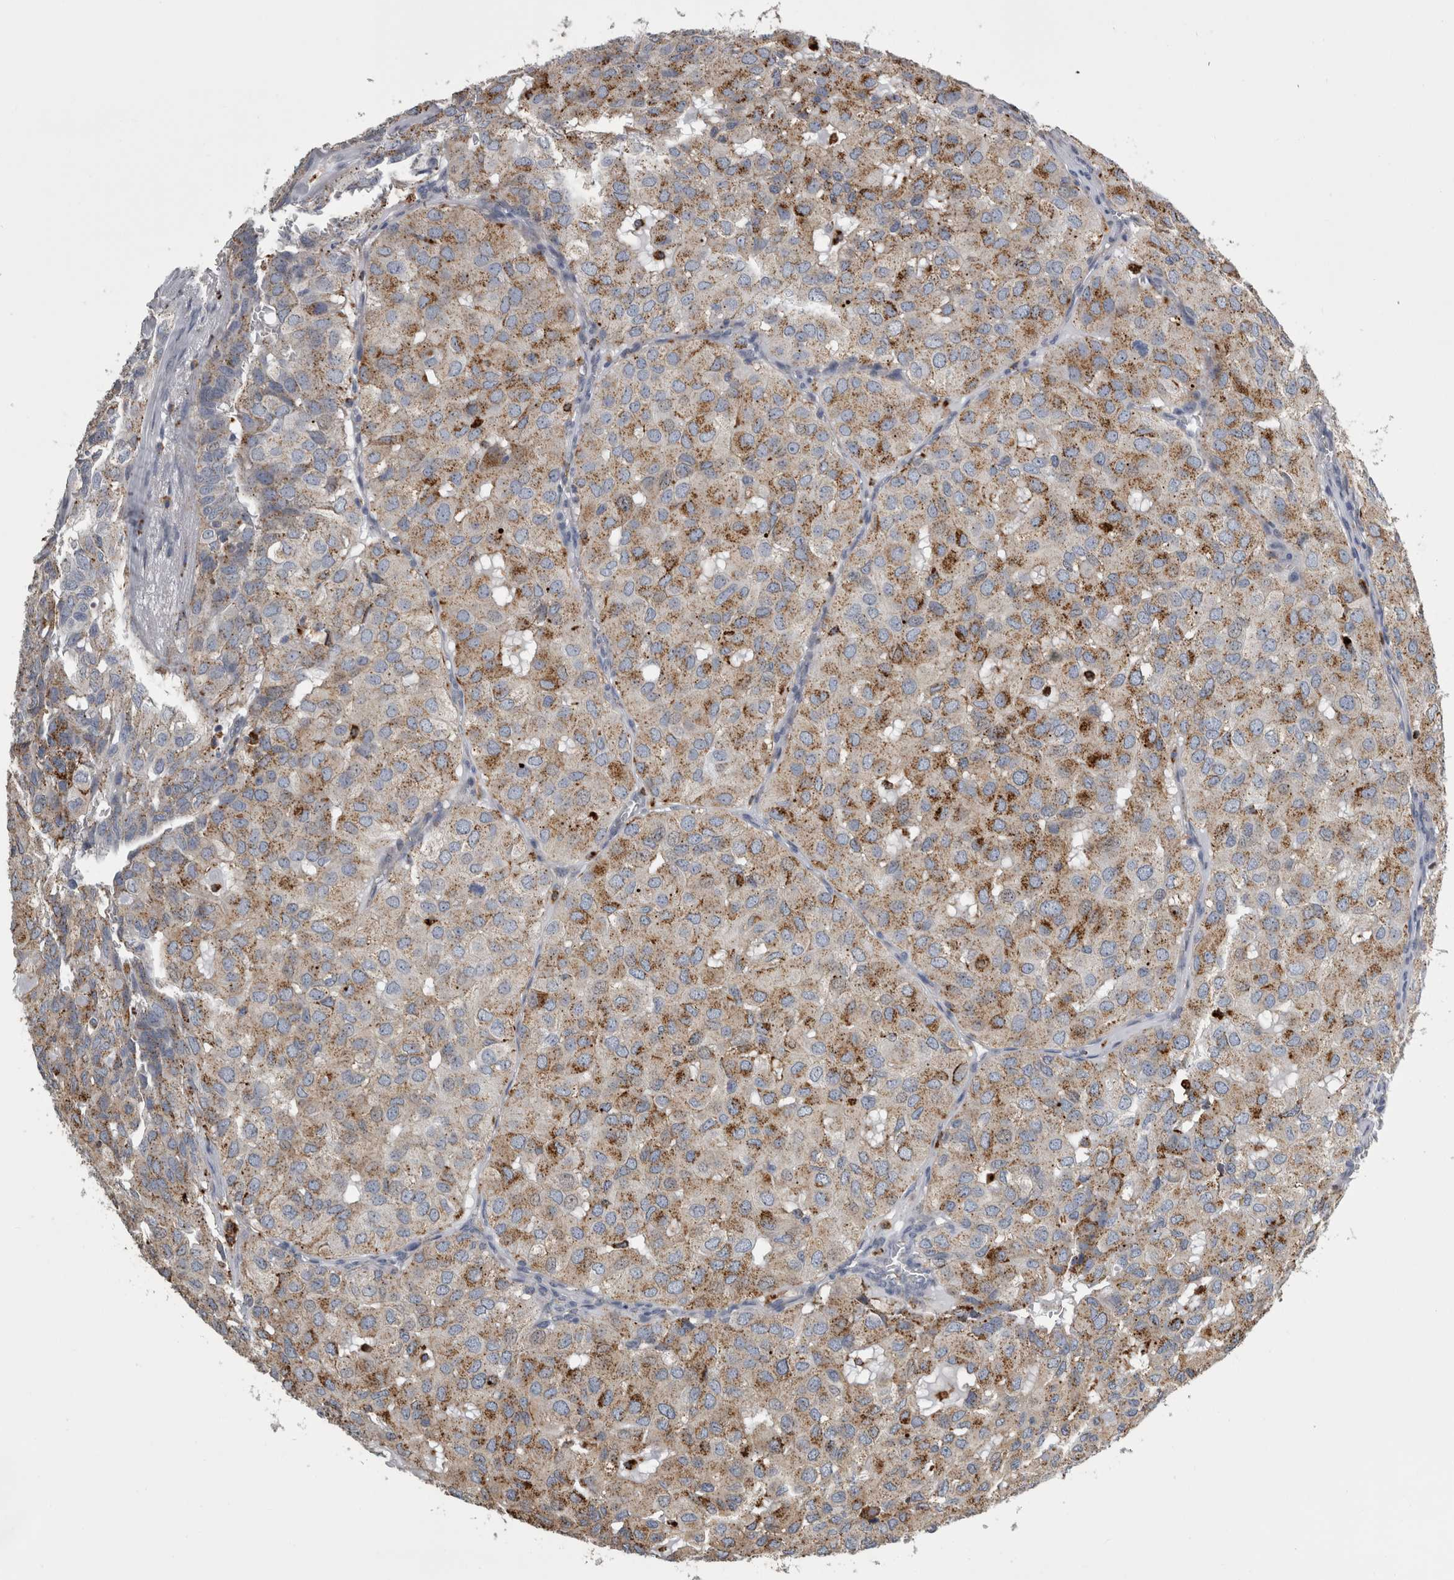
{"staining": {"intensity": "moderate", "quantity": "25%-75%", "location": "cytoplasmic/membranous"}, "tissue": "head and neck cancer", "cell_type": "Tumor cells", "image_type": "cancer", "snomed": [{"axis": "morphology", "description": "Adenocarcinoma, NOS"}, {"axis": "topography", "description": "Salivary gland, NOS"}, {"axis": "topography", "description": "Head-Neck"}], "caption": "A medium amount of moderate cytoplasmic/membranous staining is appreciated in approximately 25%-75% of tumor cells in head and neck cancer tissue.", "gene": "DPP7", "patient": {"sex": "female", "age": 76}}